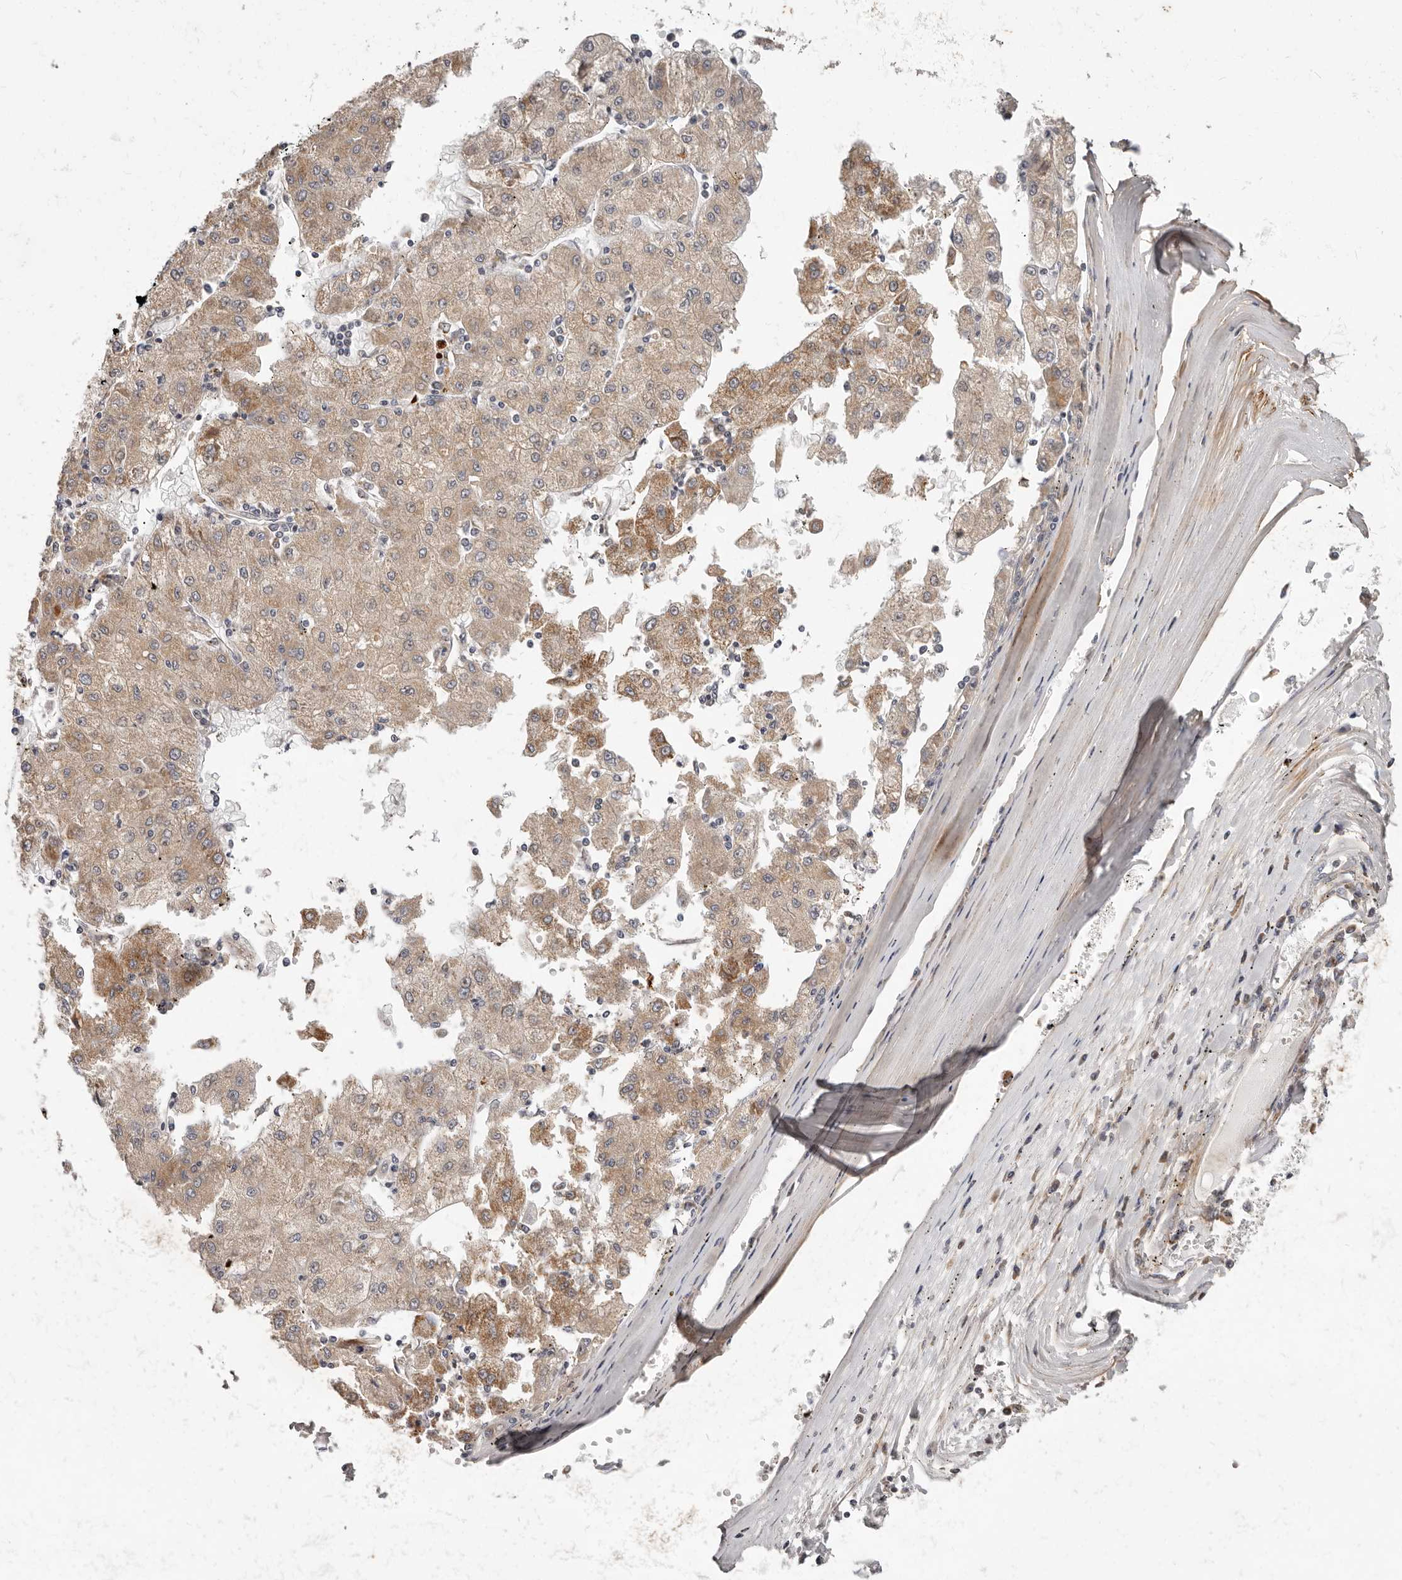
{"staining": {"intensity": "moderate", "quantity": ">75%", "location": "cytoplasmic/membranous"}, "tissue": "liver cancer", "cell_type": "Tumor cells", "image_type": "cancer", "snomed": [{"axis": "morphology", "description": "Carcinoma, Hepatocellular, NOS"}, {"axis": "topography", "description": "Liver"}], "caption": "Immunohistochemistry (IHC) staining of liver cancer (hepatocellular carcinoma), which demonstrates medium levels of moderate cytoplasmic/membranous expression in about >75% of tumor cells indicating moderate cytoplasmic/membranous protein expression. The staining was performed using DAB (3,3'-diaminobenzidine) (brown) for protein detection and nuclei were counterstained in hematoxylin (blue).", "gene": "MRPS10", "patient": {"sex": "male", "age": 72}}